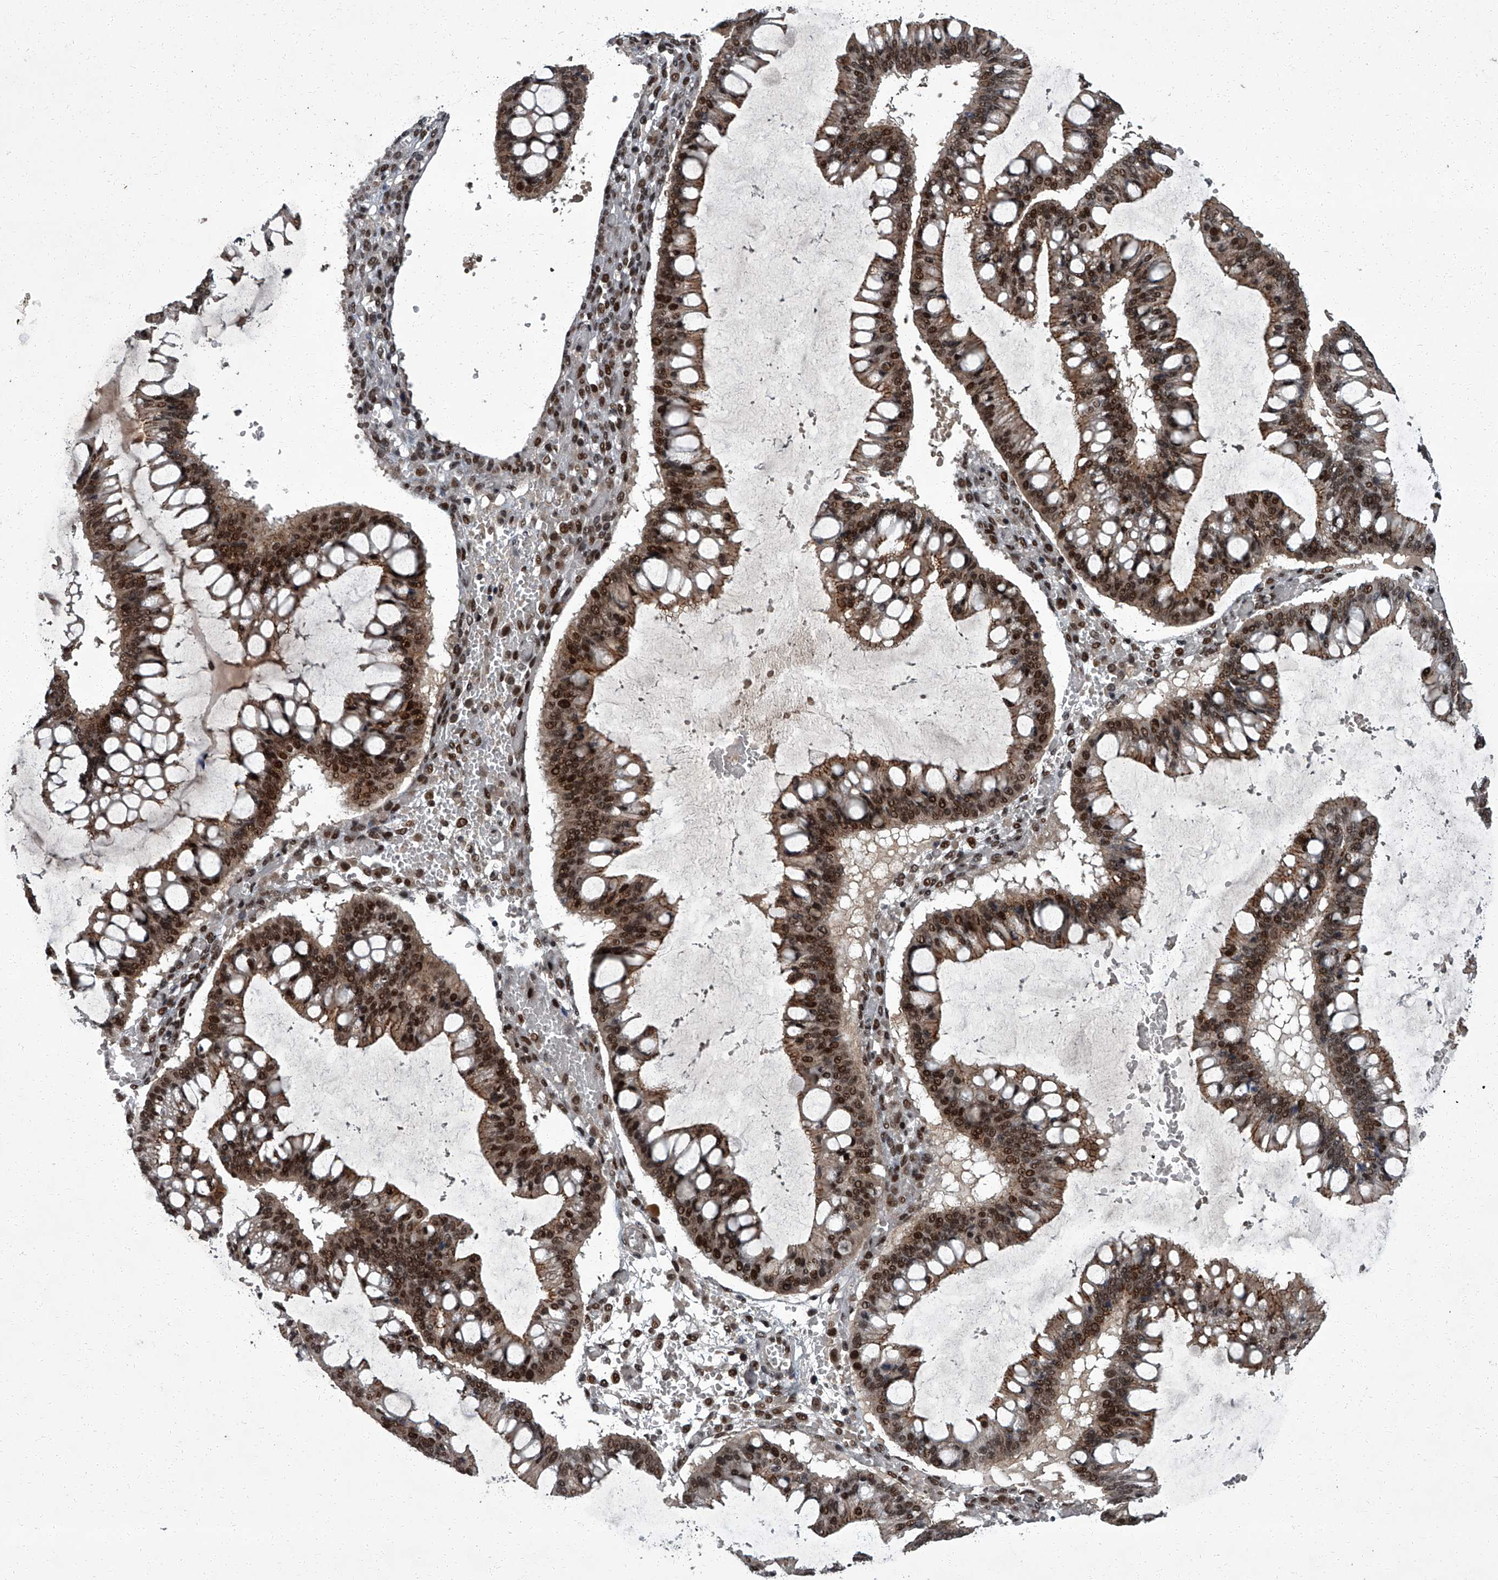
{"staining": {"intensity": "strong", "quantity": ">75%", "location": "cytoplasmic/membranous,nuclear"}, "tissue": "ovarian cancer", "cell_type": "Tumor cells", "image_type": "cancer", "snomed": [{"axis": "morphology", "description": "Cystadenocarcinoma, mucinous, NOS"}, {"axis": "topography", "description": "Ovary"}], "caption": "DAB (3,3'-diaminobenzidine) immunohistochemical staining of ovarian cancer reveals strong cytoplasmic/membranous and nuclear protein staining in approximately >75% of tumor cells. The staining was performed using DAB, with brown indicating positive protein expression. Nuclei are stained blue with hematoxylin.", "gene": "ZNF518B", "patient": {"sex": "female", "age": 73}}